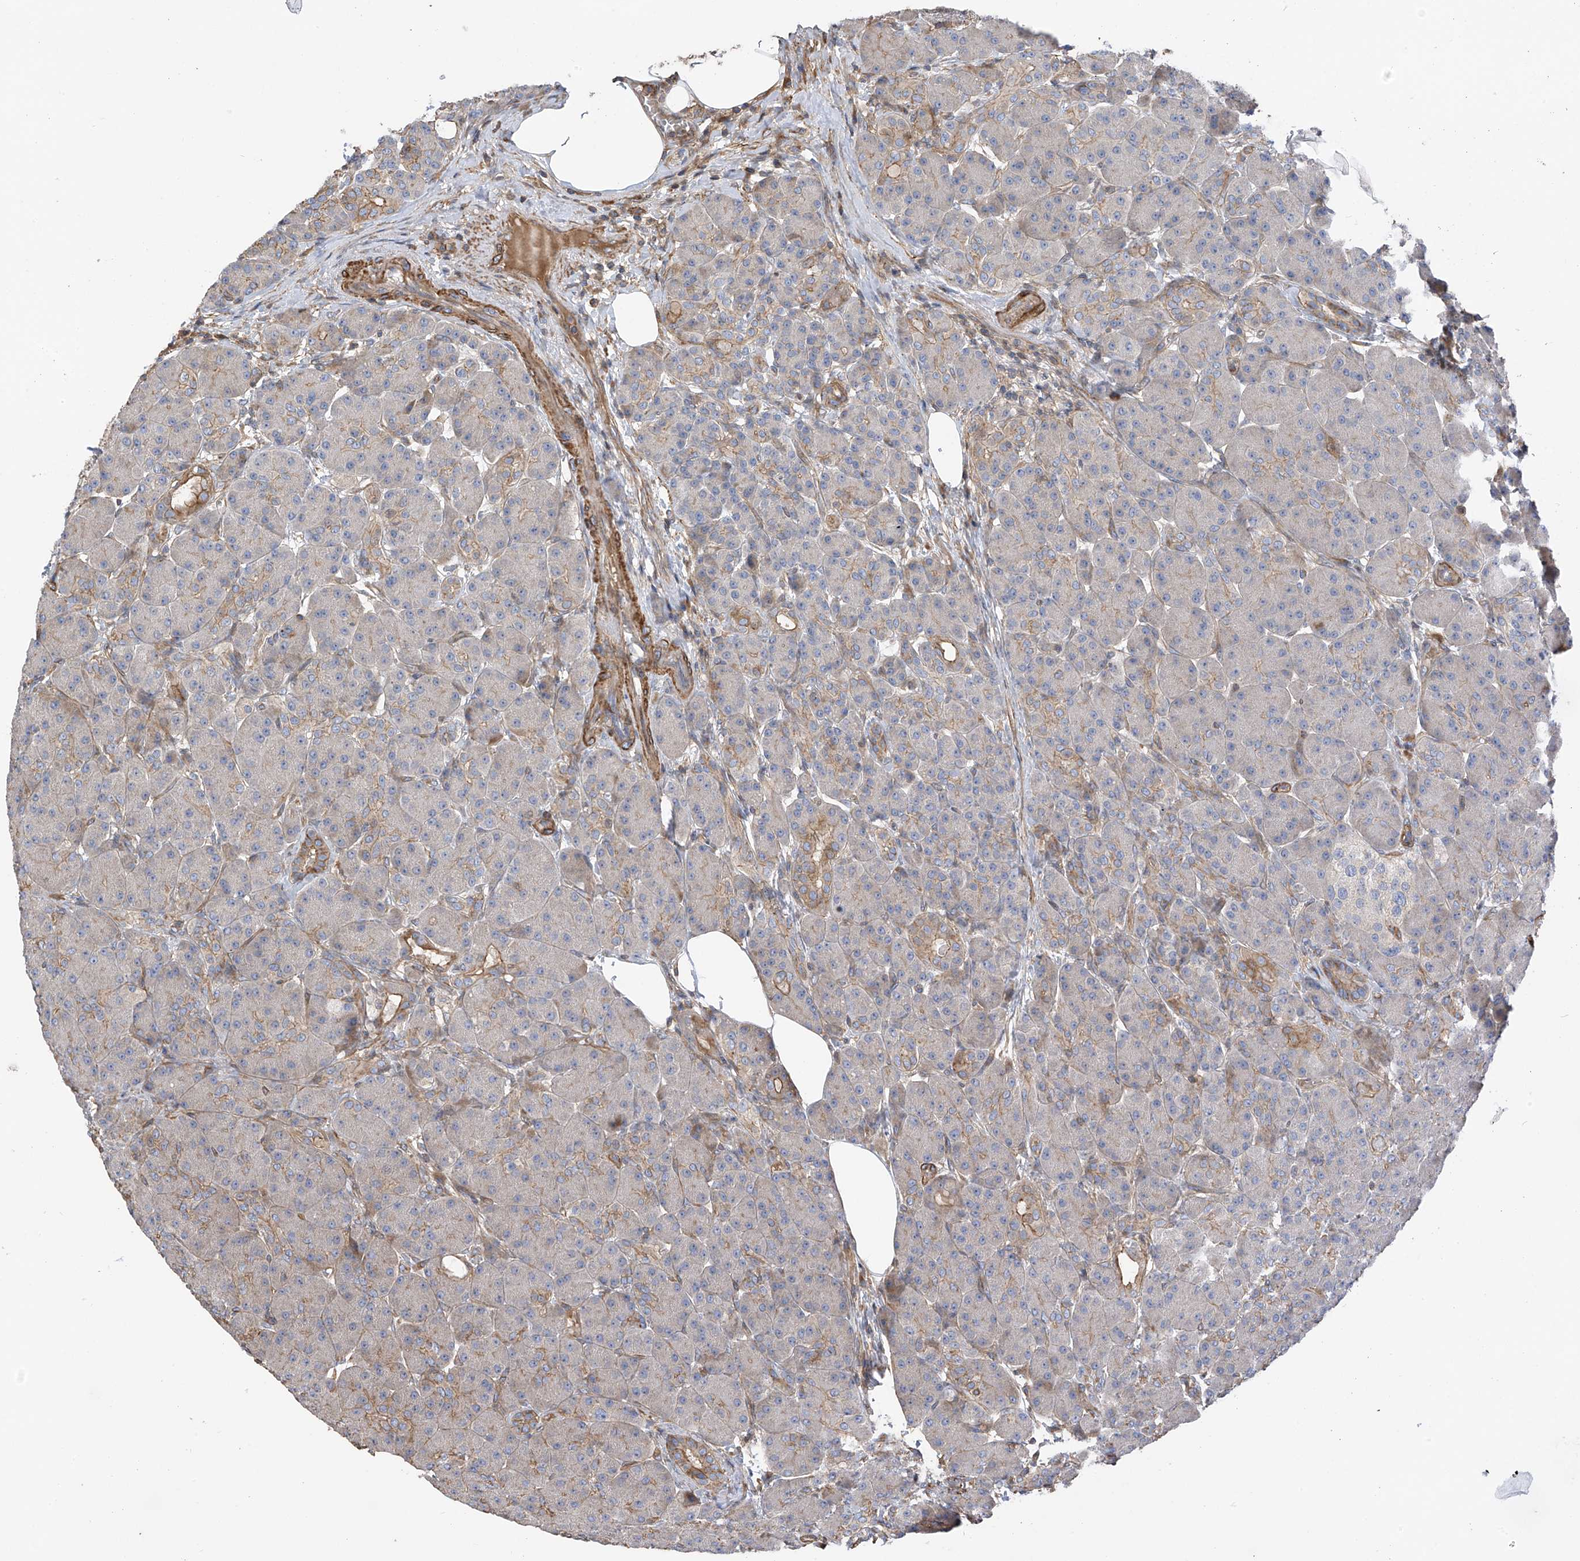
{"staining": {"intensity": "moderate", "quantity": "<25%", "location": "cytoplasmic/membranous"}, "tissue": "pancreas", "cell_type": "Exocrine glandular cells", "image_type": "normal", "snomed": [{"axis": "morphology", "description": "Normal tissue, NOS"}, {"axis": "topography", "description": "Pancreas"}], "caption": "Brown immunohistochemical staining in benign pancreas displays moderate cytoplasmic/membranous expression in about <25% of exocrine glandular cells.", "gene": "SLC43A3", "patient": {"sex": "male", "age": 63}}